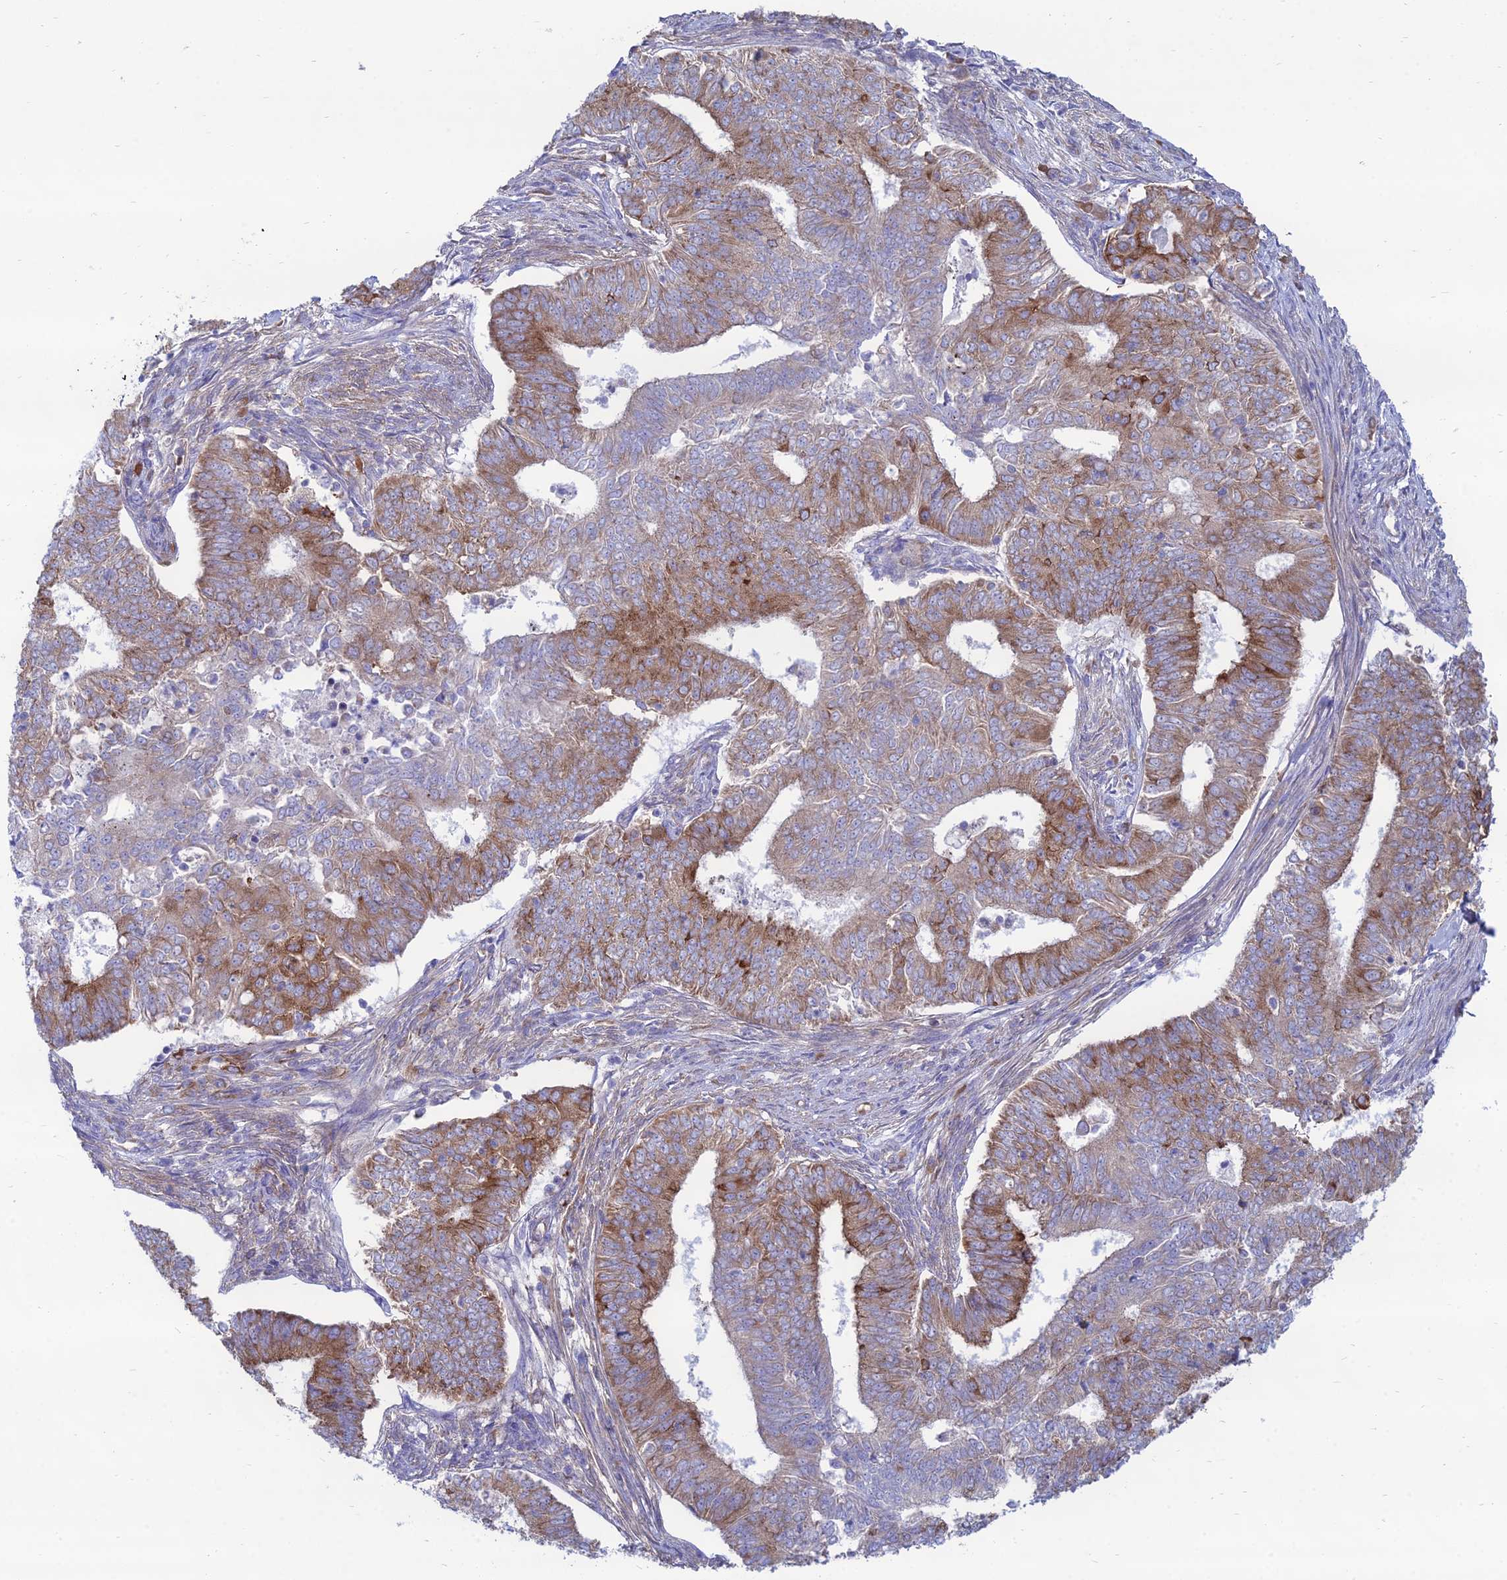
{"staining": {"intensity": "strong", "quantity": "25%-75%", "location": "cytoplasmic/membranous"}, "tissue": "endometrial cancer", "cell_type": "Tumor cells", "image_type": "cancer", "snomed": [{"axis": "morphology", "description": "Adenocarcinoma, NOS"}, {"axis": "topography", "description": "Endometrium"}], "caption": "DAB (3,3'-diaminobenzidine) immunohistochemical staining of adenocarcinoma (endometrial) shows strong cytoplasmic/membranous protein staining in about 25%-75% of tumor cells.", "gene": "TXLNA", "patient": {"sex": "female", "age": 62}}